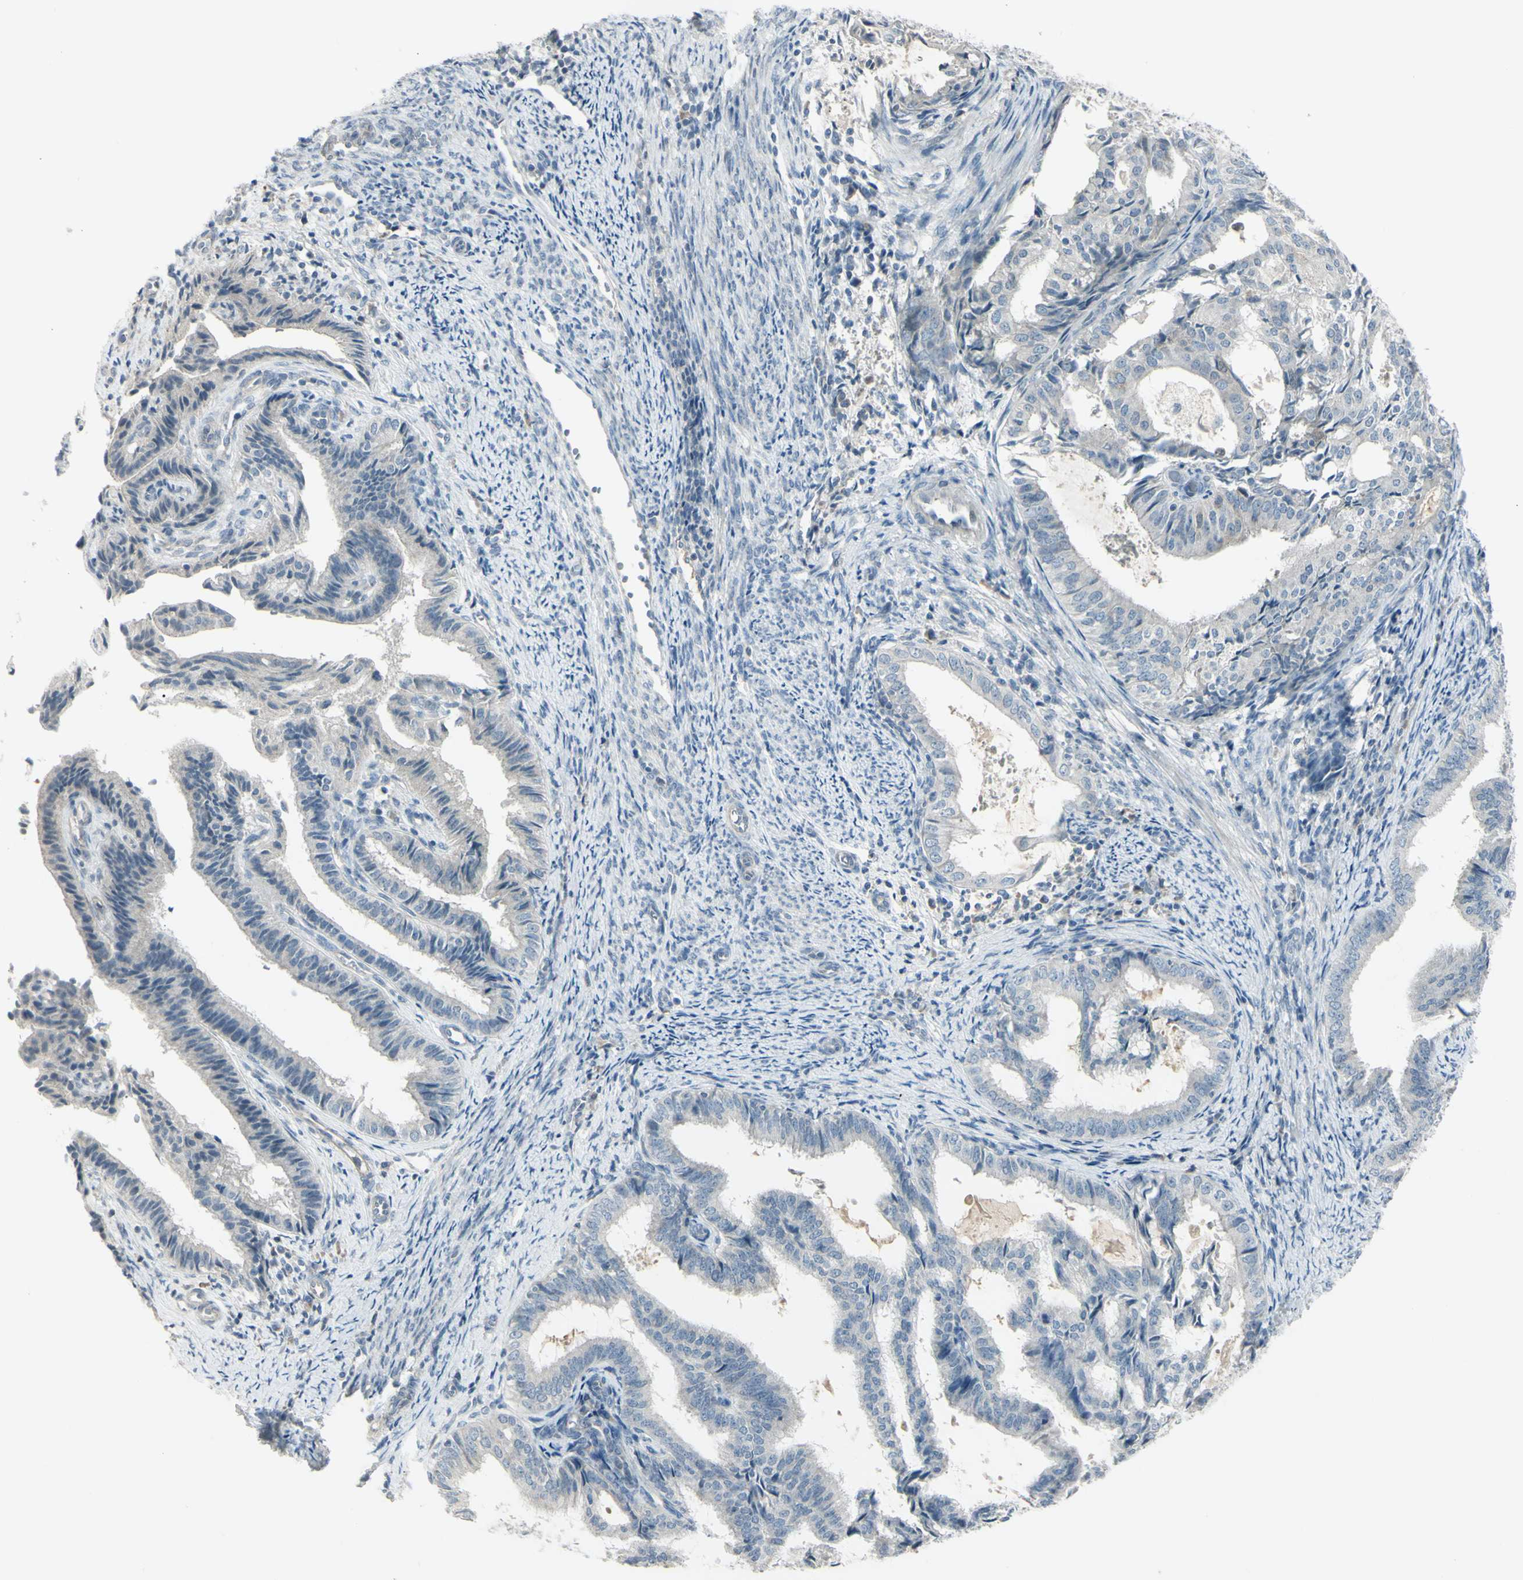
{"staining": {"intensity": "negative", "quantity": "none", "location": "none"}, "tissue": "endometrial cancer", "cell_type": "Tumor cells", "image_type": "cancer", "snomed": [{"axis": "morphology", "description": "Adenocarcinoma, NOS"}, {"axis": "topography", "description": "Endometrium"}], "caption": "An immunohistochemistry (IHC) image of endometrial adenocarcinoma is shown. There is no staining in tumor cells of endometrial adenocarcinoma.", "gene": "SH3GL2", "patient": {"sex": "female", "age": 58}}